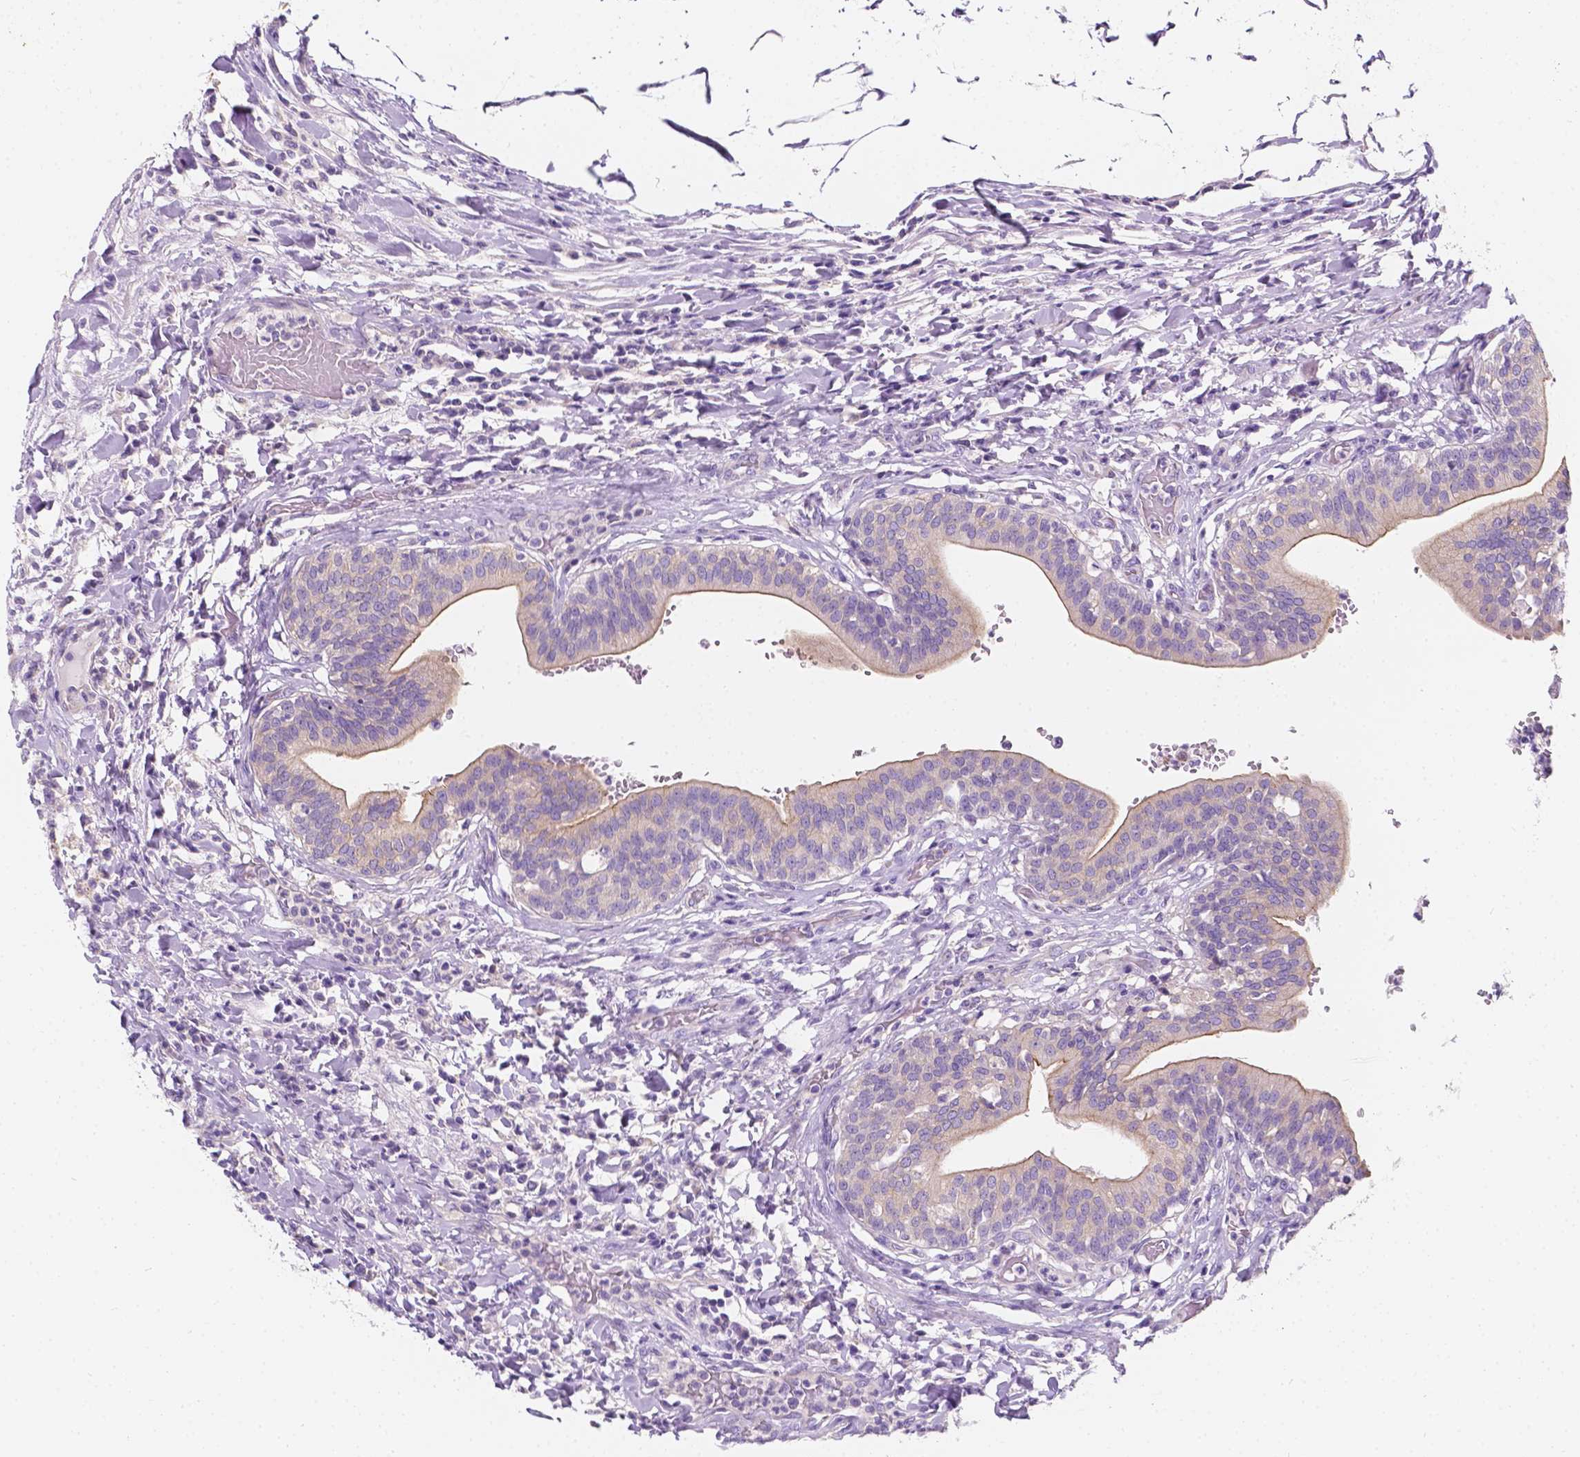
{"staining": {"intensity": "weak", "quantity": ">75%", "location": "cytoplasmic/membranous"}, "tissue": "urinary bladder", "cell_type": "Urothelial cells", "image_type": "normal", "snomed": [{"axis": "morphology", "description": "Normal tissue, NOS"}, {"axis": "topography", "description": "Urinary bladder"}, {"axis": "topography", "description": "Peripheral nerve tissue"}], "caption": "This micrograph exhibits immunohistochemistry staining of benign human urinary bladder, with low weak cytoplasmic/membranous positivity in approximately >75% of urothelial cells.", "gene": "SIRT2", "patient": {"sex": "male", "age": 66}}